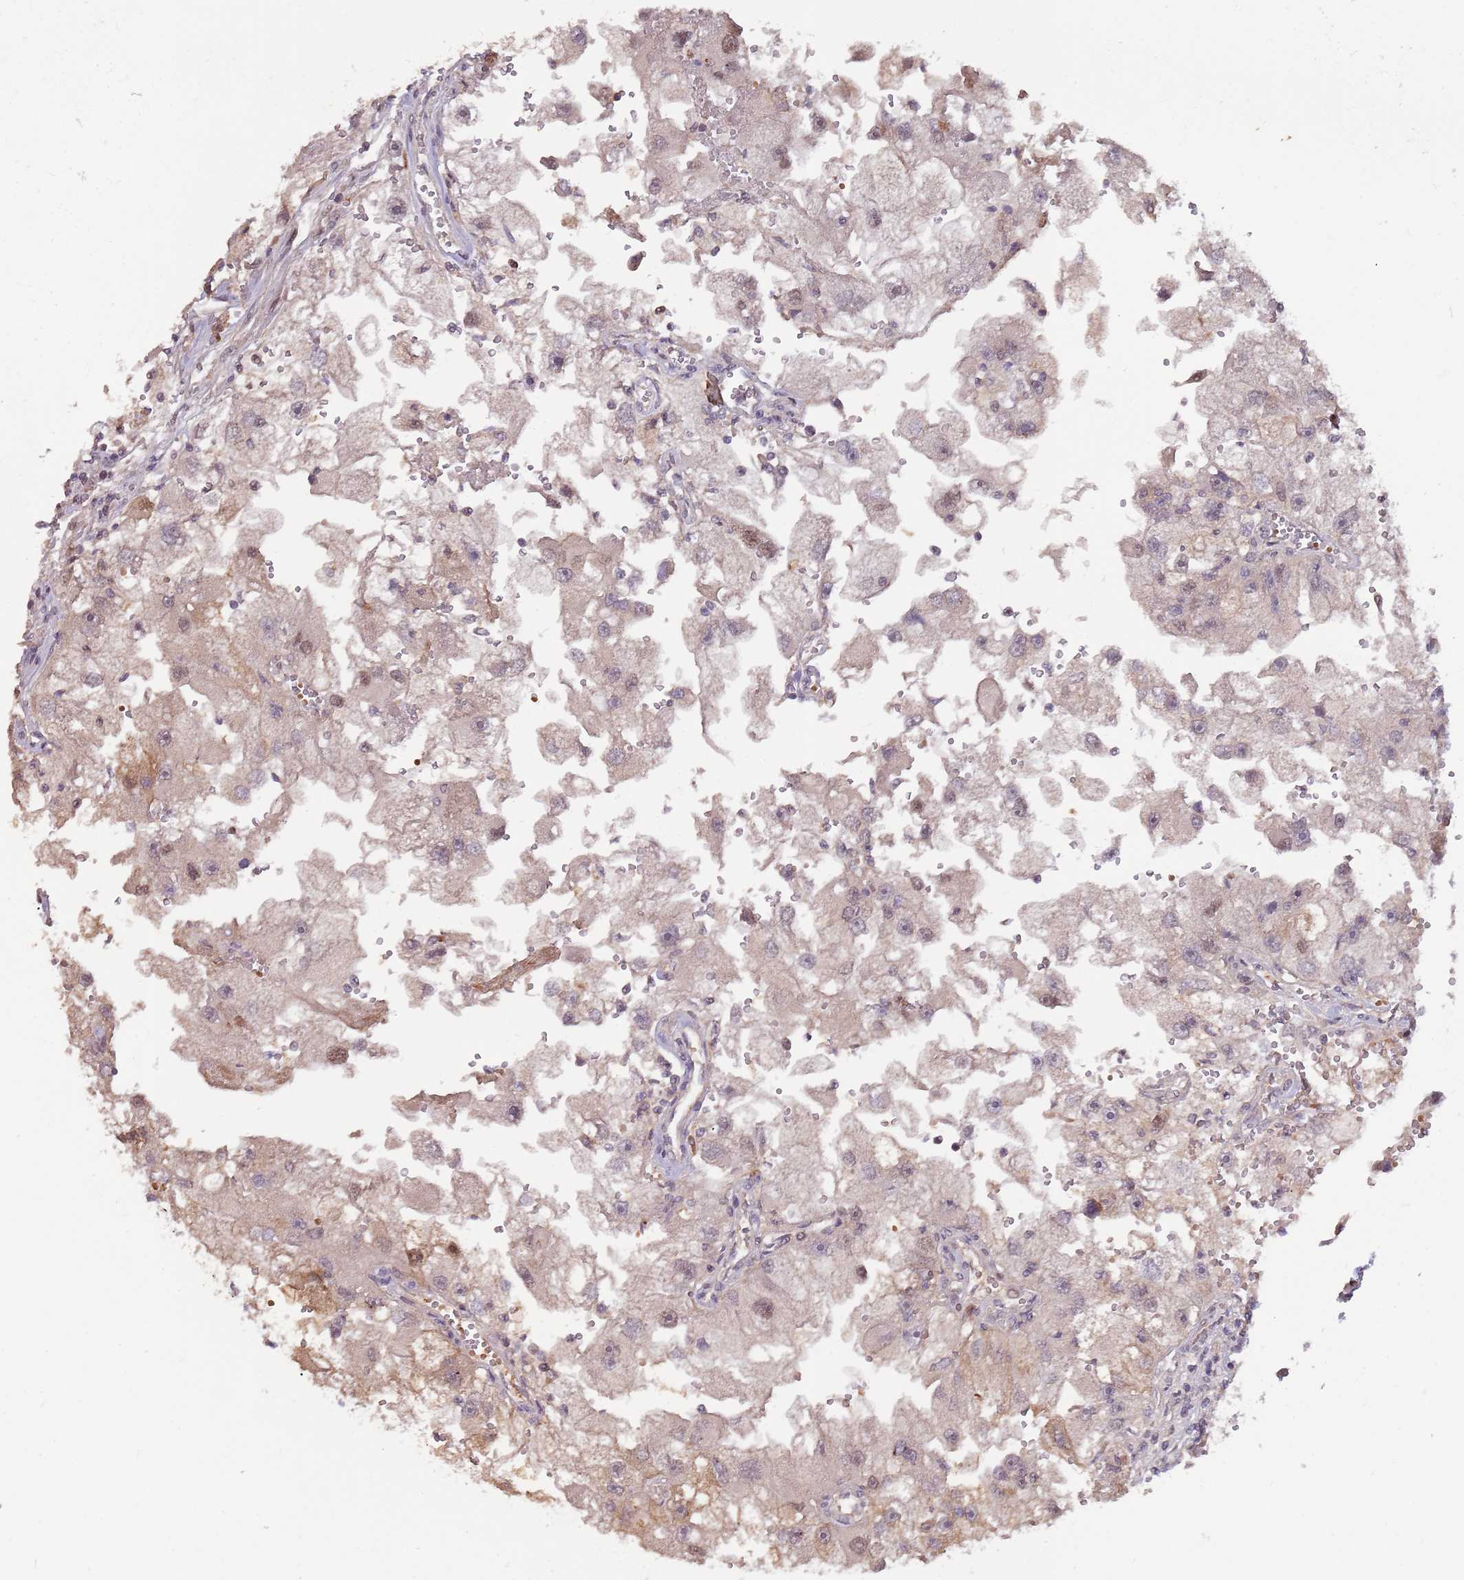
{"staining": {"intensity": "weak", "quantity": "25%-75%", "location": "cytoplasmic/membranous,nuclear"}, "tissue": "renal cancer", "cell_type": "Tumor cells", "image_type": "cancer", "snomed": [{"axis": "morphology", "description": "Adenocarcinoma, NOS"}, {"axis": "topography", "description": "Kidney"}], "caption": "Protein analysis of renal adenocarcinoma tissue demonstrates weak cytoplasmic/membranous and nuclear staining in approximately 25%-75% of tumor cells. Immunohistochemistry (ihc) stains the protein in brown and the nuclei are stained blue.", "gene": "SALL1", "patient": {"sex": "male", "age": 63}}